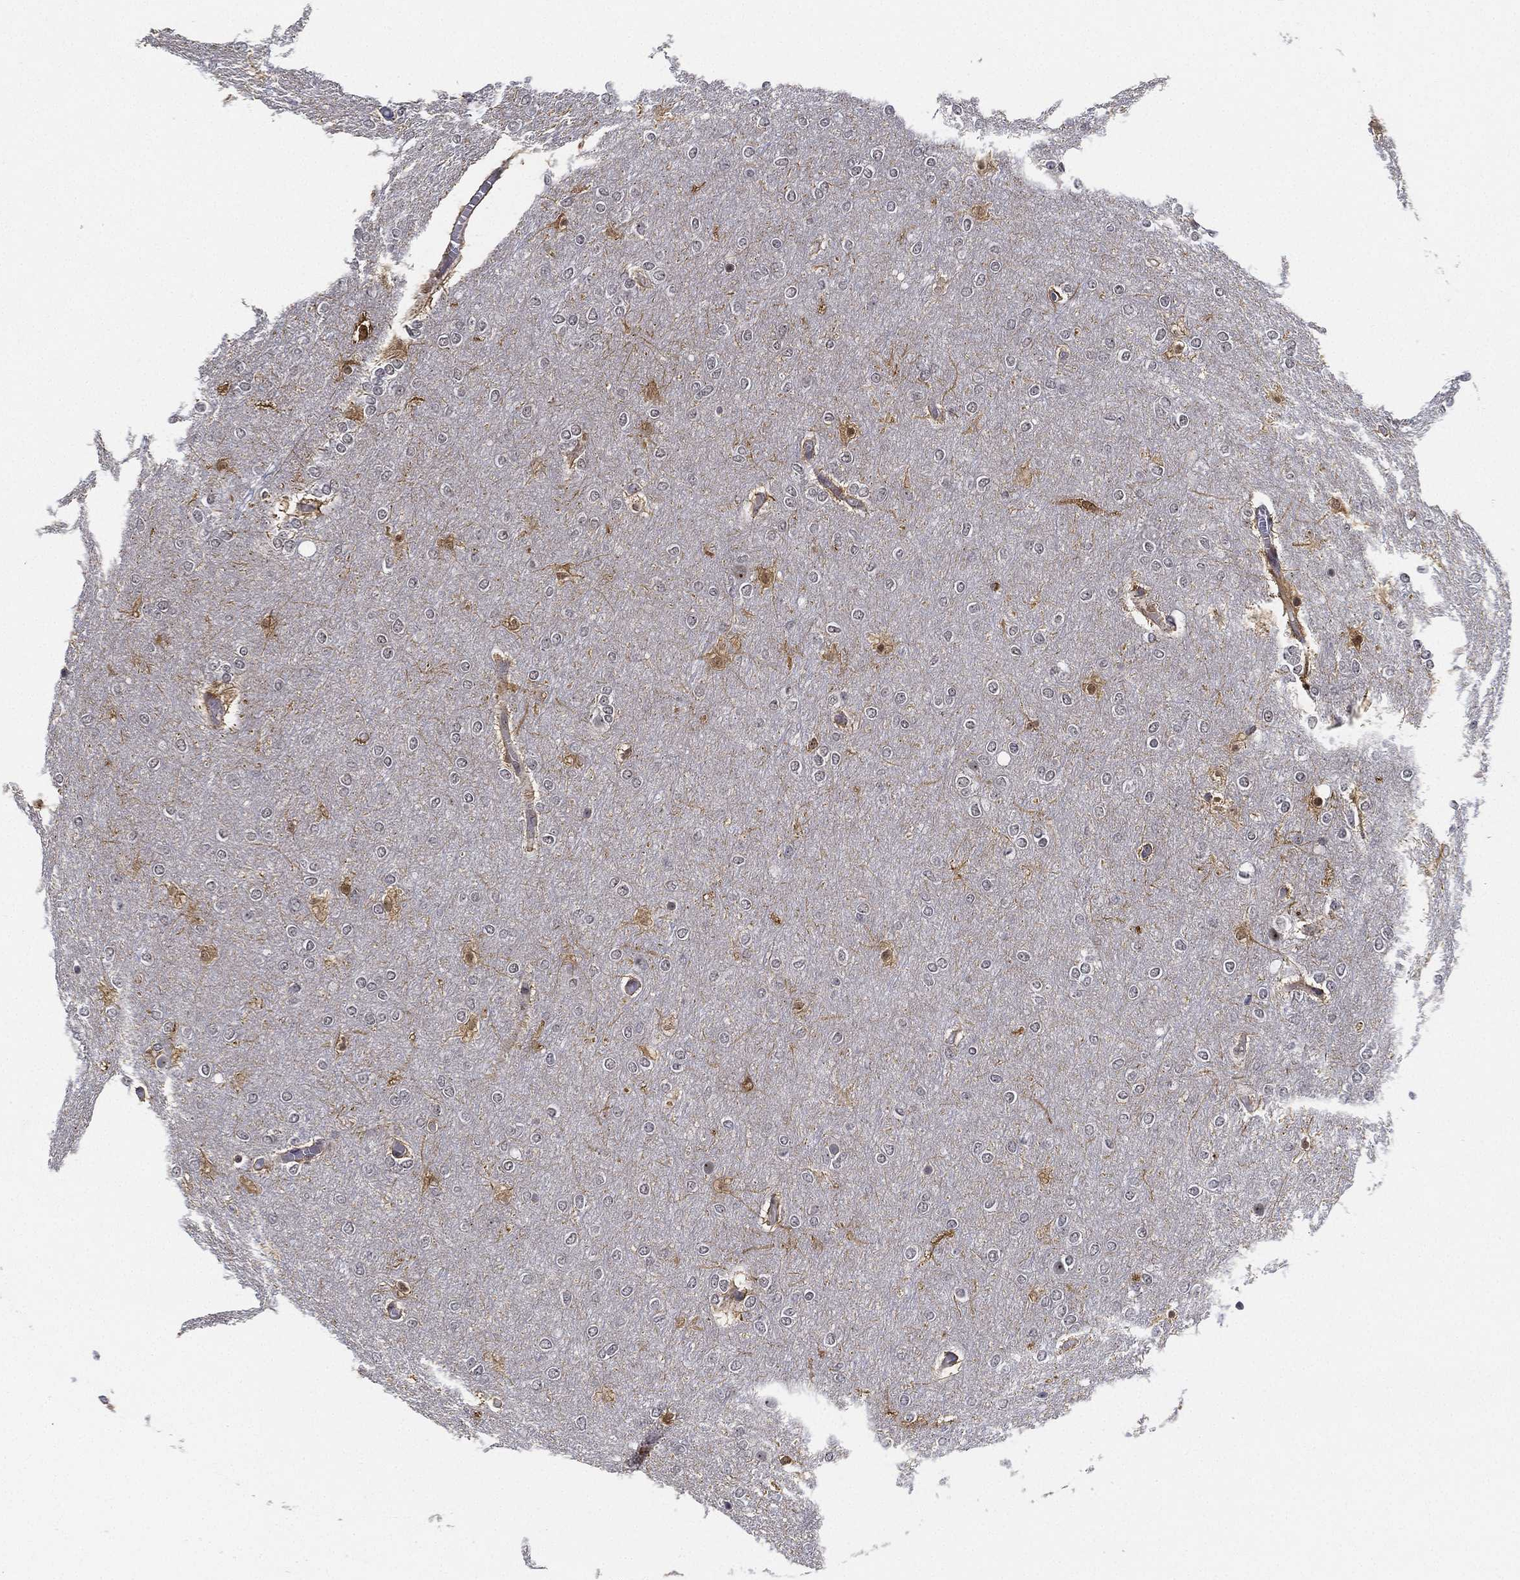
{"staining": {"intensity": "negative", "quantity": "none", "location": "none"}, "tissue": "glioma", "cell_type": "Tumor cells", "image_type": "cancer", "snomed": [{"axis": "morphology", "description": "Glioma, malignant, High grade"}, {"axis": "topography", "description": "Brain"}], "caption": "Immunohistochemistry photomicrograph of neoplastic tissue: malignant glioma (high-grade) stained with DAB (3,3'-diaminobenzidine) displays no significant protein positivity in tumor cells.", "gene": "PPP1R16B", "patient": {"sex": "female", "age": 61}}